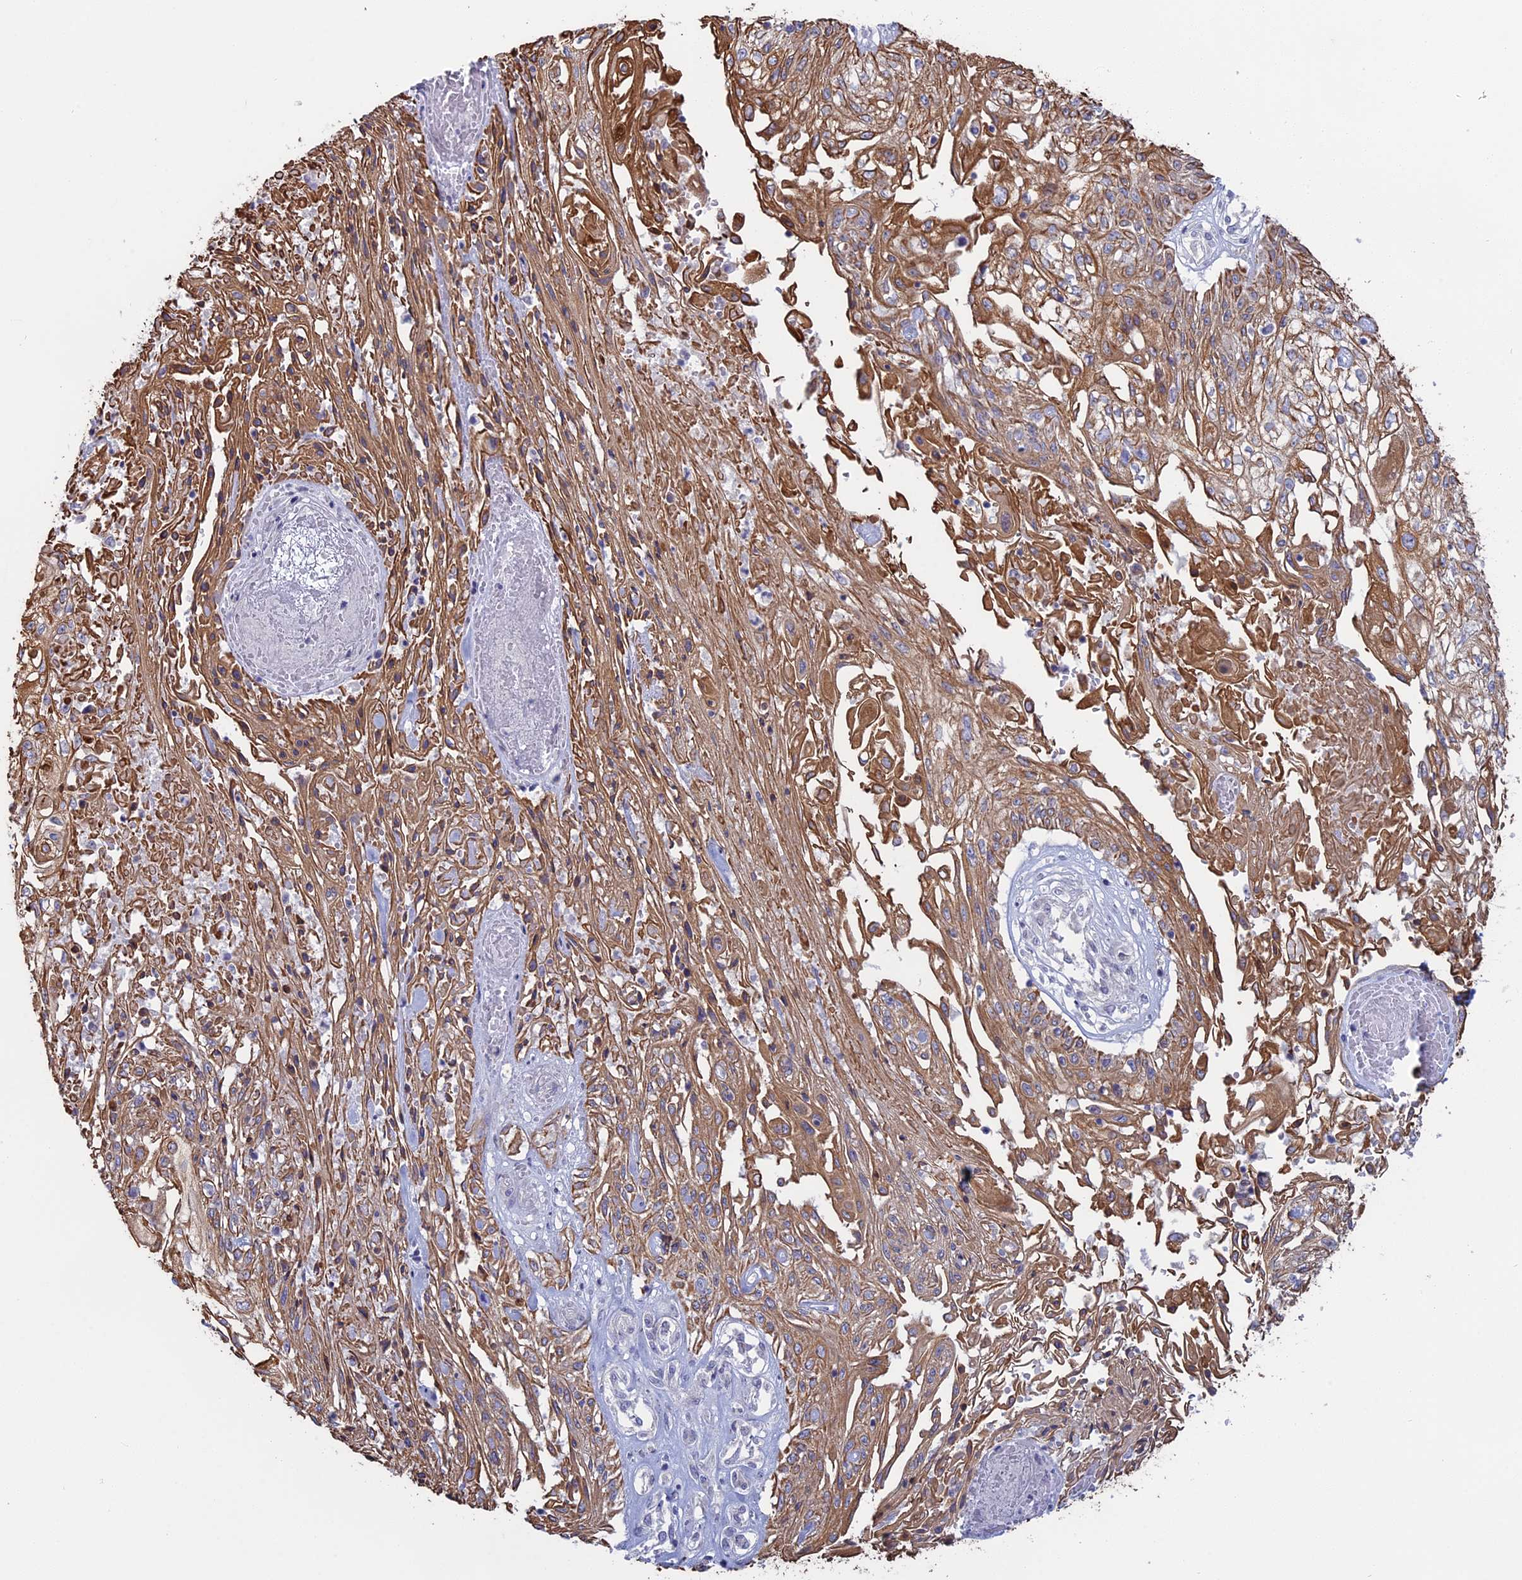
{"staining": {"intensity": "moderate", "quantity": ">75%", "location": "cytoplasmic/membranous"}, "tissue": "skin cancer", "cell_type": "Tumor cells", "image_type": "cancer", "snomed": [{"axis": "morphology", "description": "Squamous cell carcinoma, NOS"}, {"axis": "morphology", "description": "Squamous cell carcinoma, metastatic, NOS"}, {"axis": "topography", "description": "Skin"}, {"axis": "topography", "description": "Lymph node"}], "caption": "The micrograph demonstrates immunohistochemical staining of skin metastatic squamous cell carcinoma. There is moderate cytoplasmic/membranous expression is appreciated in about >75% of tumor cells. The protein is stained brown, and the nuclei are stained in blue (DAB IHC with brightfield microscopy, high magnification).", "gene": "MYO5B", "patient": {"sex": "male", "age": 75}}